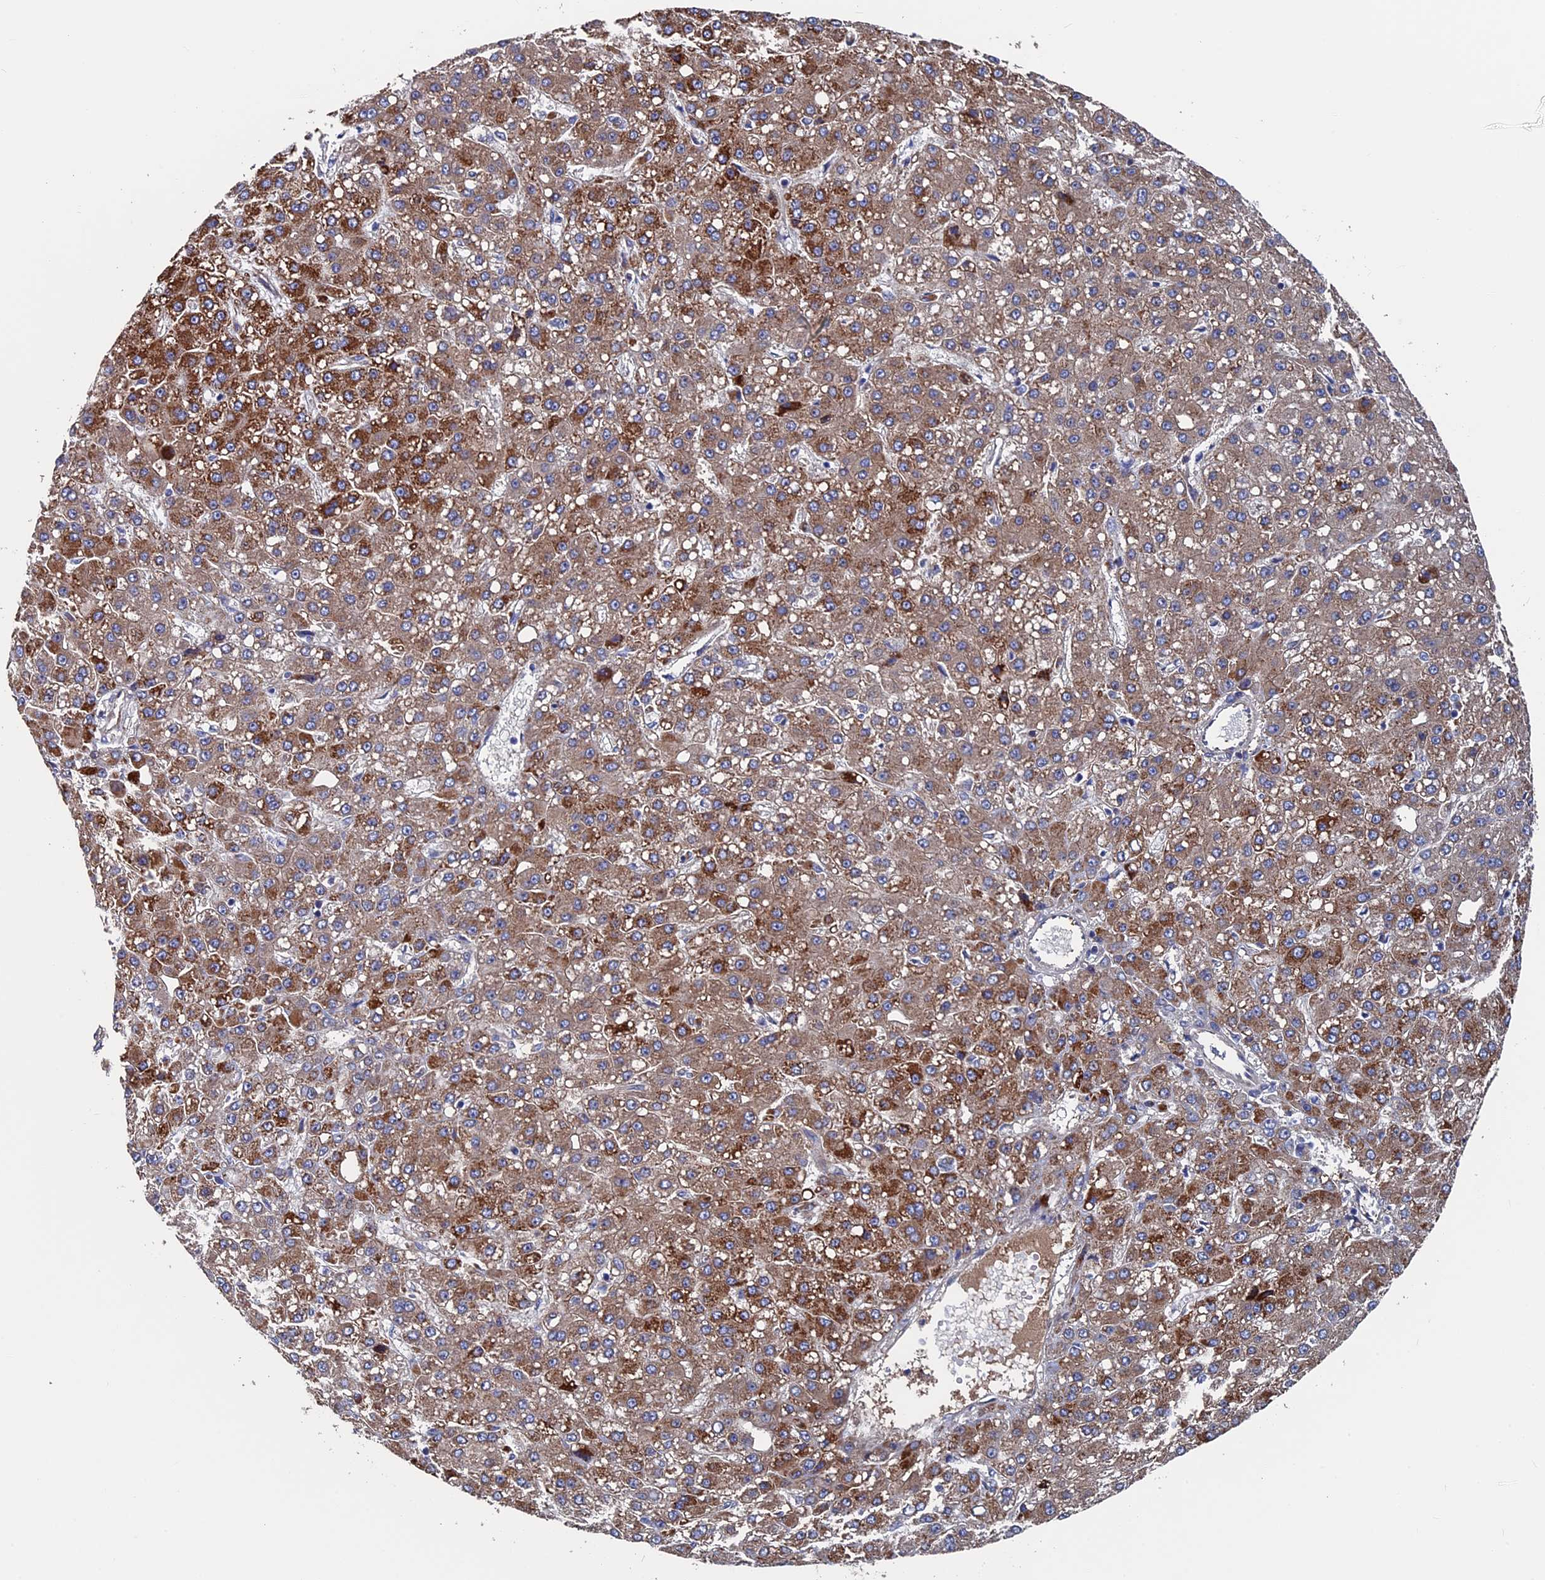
{"staining": {"intensity": "moderate", "quantity": ">75%", "location": "cytoplasmic/membranous"}, "tissue": "liver cancer", "cell_type": "Tumor cells", "image_type": "cancer", "snomed": [{"axis": "morphology", "description": "Carcinoma, Hepatocellular, NOS"}, {"axis": "topography", "description": "Liver"}], "caption": "An IHC histopathology image of tumor tissue is shown. Protein staining in brown highlights moderate cytoplasmic/membranous positivity in hepatocellular carcinoma (liver) within tumor cells.", "gene": "RPUSD1", "patient": {"sex": "male", "age": 67}}